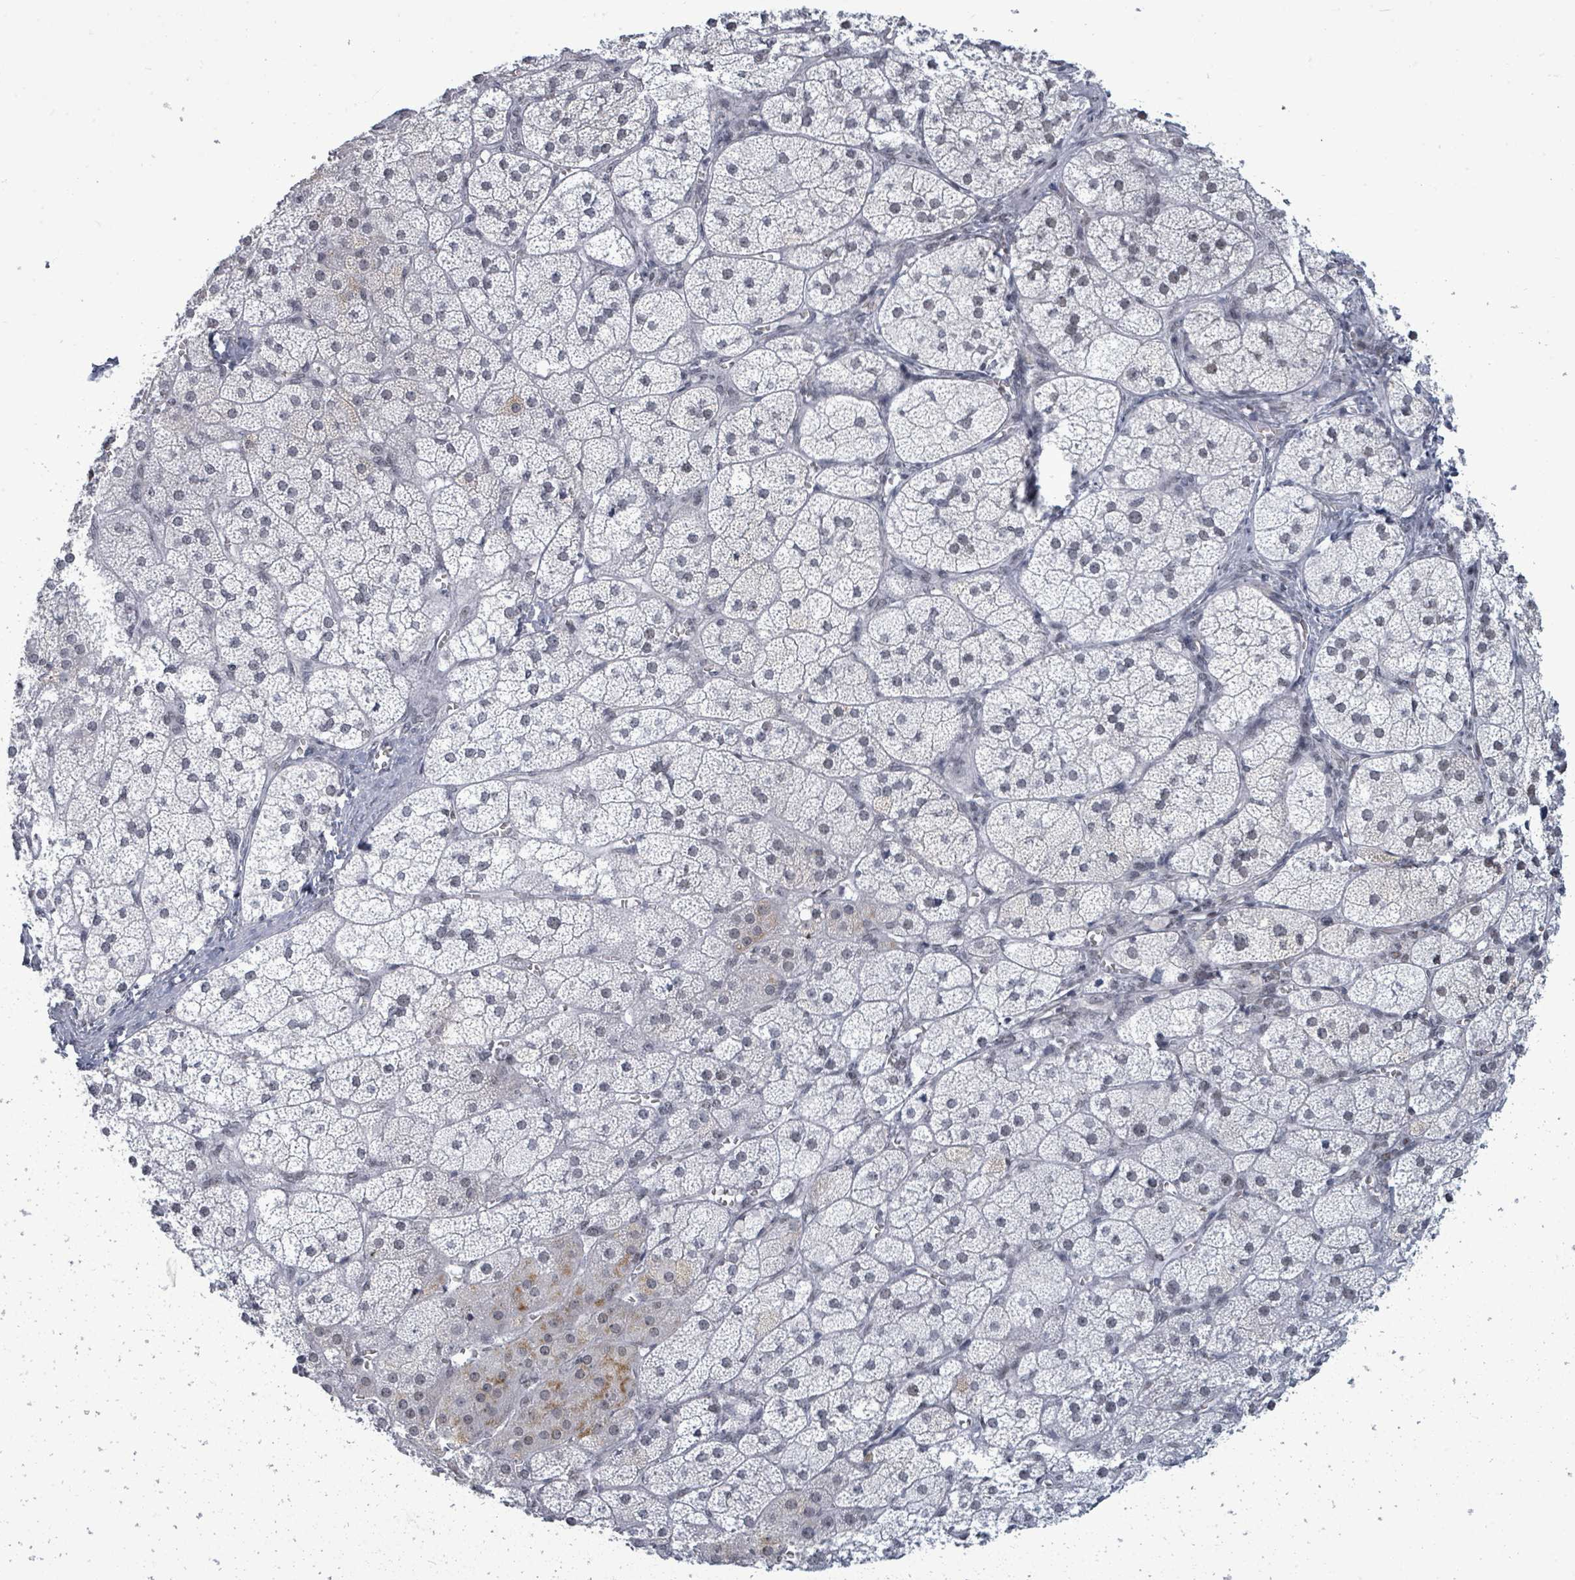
{"staining": {"intensity": "weak", "quantity": "25%-75%", "location": "cytoplasmic/membranous,nuclear"}, "tissue": "adrenal gland", "cell_type": "Glandular cells", "image_type": "normal", "snomed": [{"axis": "morphology", "description": "Normal tissue, NOS"}, {"axis": "topography", "description": "Adrenal gland"}], "caption": "Glandular cells demonstrate low levels of weak cytoplasmic/membranous,nuclear staining in approximately 25%-75% of cells in benign human adrenal gland.", "gene": "BIVM", "patient": {"sex": "female", "age": 52}}